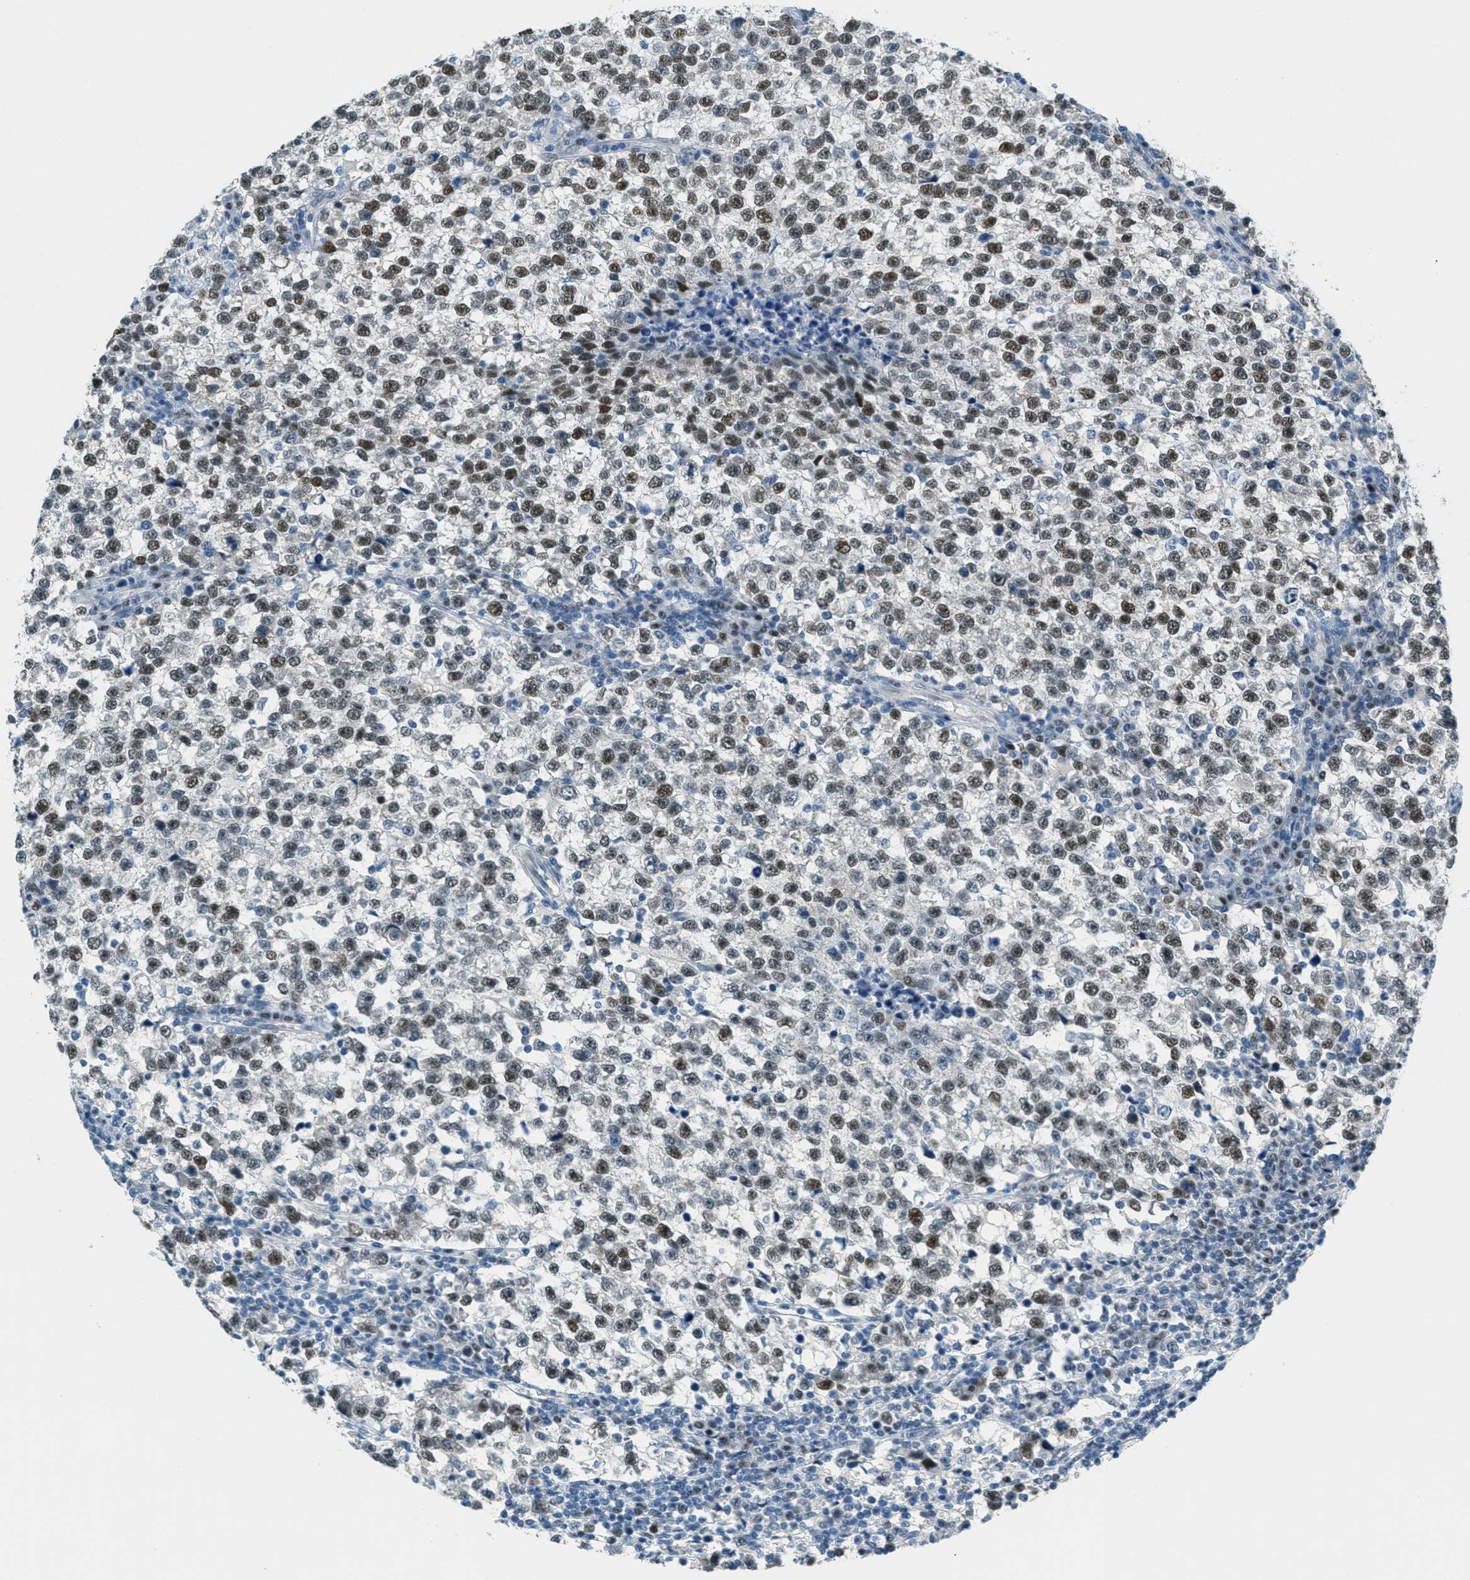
{"staining": {"intensity": "moderate", "quantity": ">75%", "location": "nuclear"}, "tissue": "testis cancer", "cell_type": "Tumor cells", "image_type": "cancer", "snomed": [{"axis": "morphology", "description": "Normal tissue, NOS"}, {"axis": "morphology", "description": "Seminoma, NOS"}, {"axis": "topography", "description": "Testis"}], "caption": "This photomicrograph demonstrates IHC staining of testis cancer (seminoma), with medium moderate nuclear staining in about >75% of tumor cells.", "gene": "TCF3", "patient": {"sex": "male", "age": 43}}